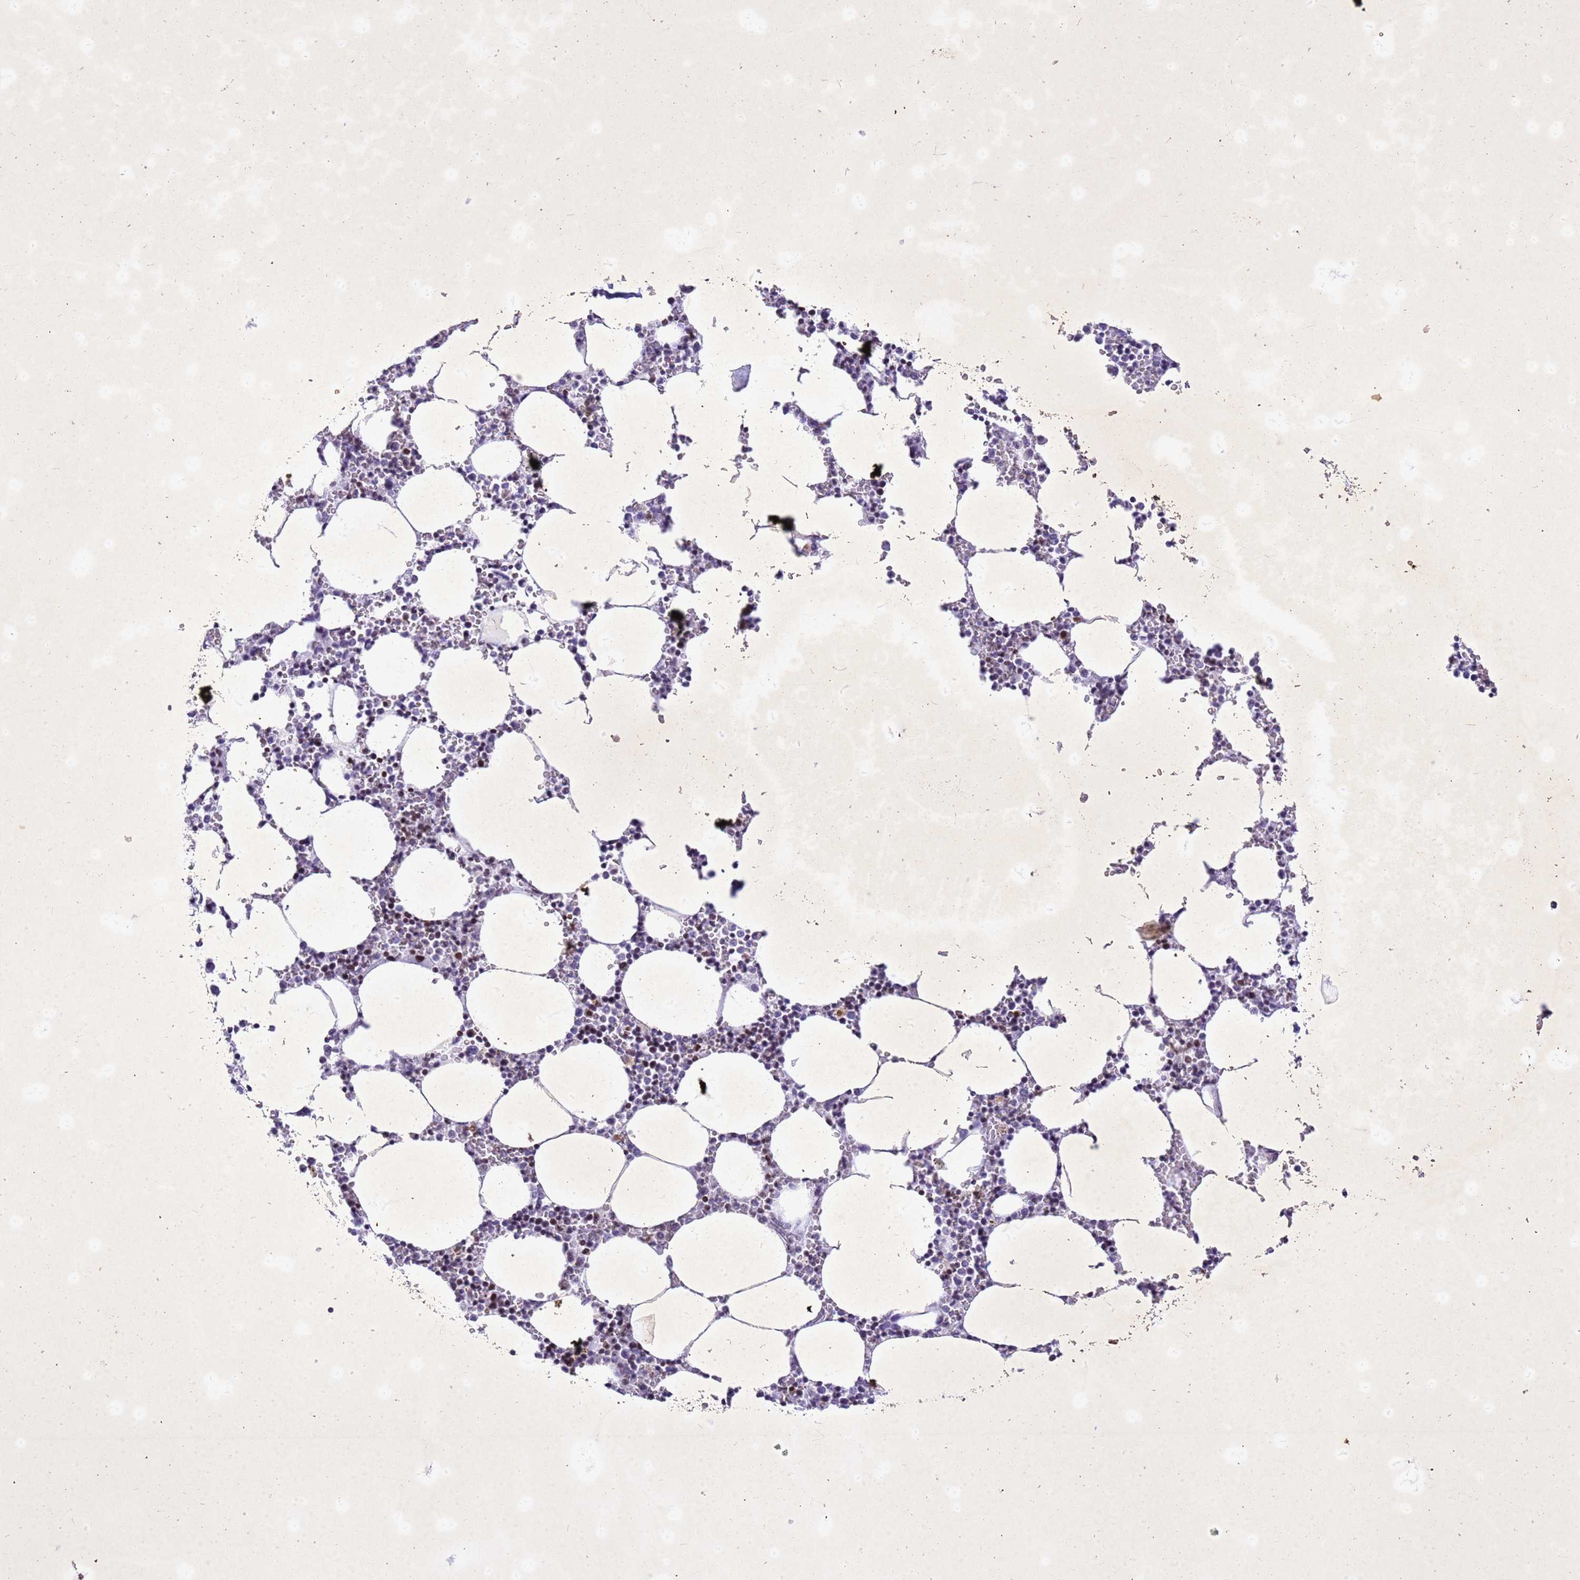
{"staining": {"intensity": "moderate", "quantity": "<25%", "location": "nuclear"}, "tissue": "bone marrow", "cell_type": "Hematopoietic cells", "image_type": "normal", "snomed": [{"axis": "morphology", "description": "Normal tissue, NOS"}, {"axis": "topography", "description": "Bone marrow"}], "caption": "Brown immunohistochemical staining in normal bone marrow demonstrates moderate nuclear positivity in approximately <25% of hematopoietic cells.", "gene": "COPS9", "patient": {"sex": "female", "age": 64}}